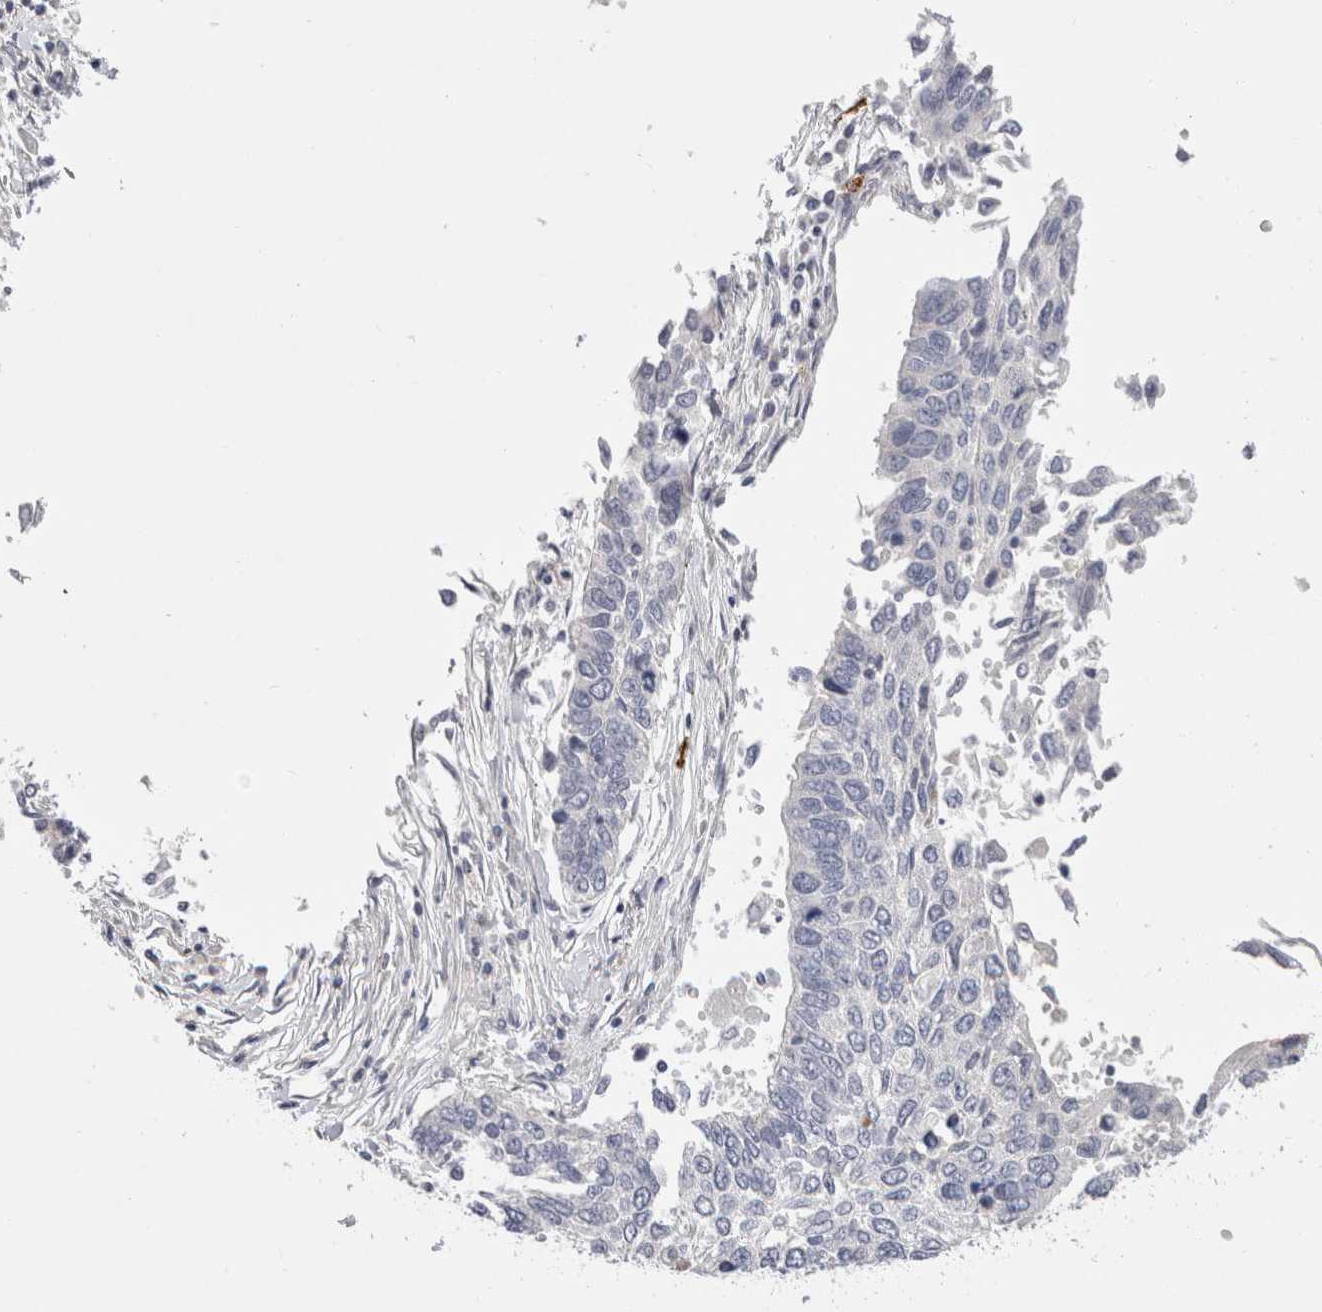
{"staining": {"intensity": "negative", "quantity": "none", "location": "none"}, "tissue": "lung cancer", "cell_type": "Tumor cells", "image_type": "cancer", "snomed": [{"axis": "morphology", "description": "Normal tissue, NOS"}, {"axis": "morphology", "description": "Squamous cell carcinoma, NOS"}, {"axis": "topography", "description": "Cartilage tissue"}, {"axis": "topography", "description": "Bronchus"}, {"axis": "topography", "description": "Lung"}, {"axis": "topography", "description": "Peripheral nerve tissue"}], "caption": "IHC image of lung squamous cell carcinoma stained for a protein (brown), which shows no positivity in tumor cells.", "gene": "SPINK2", "patient": {"sex": "female", "age": 49}}